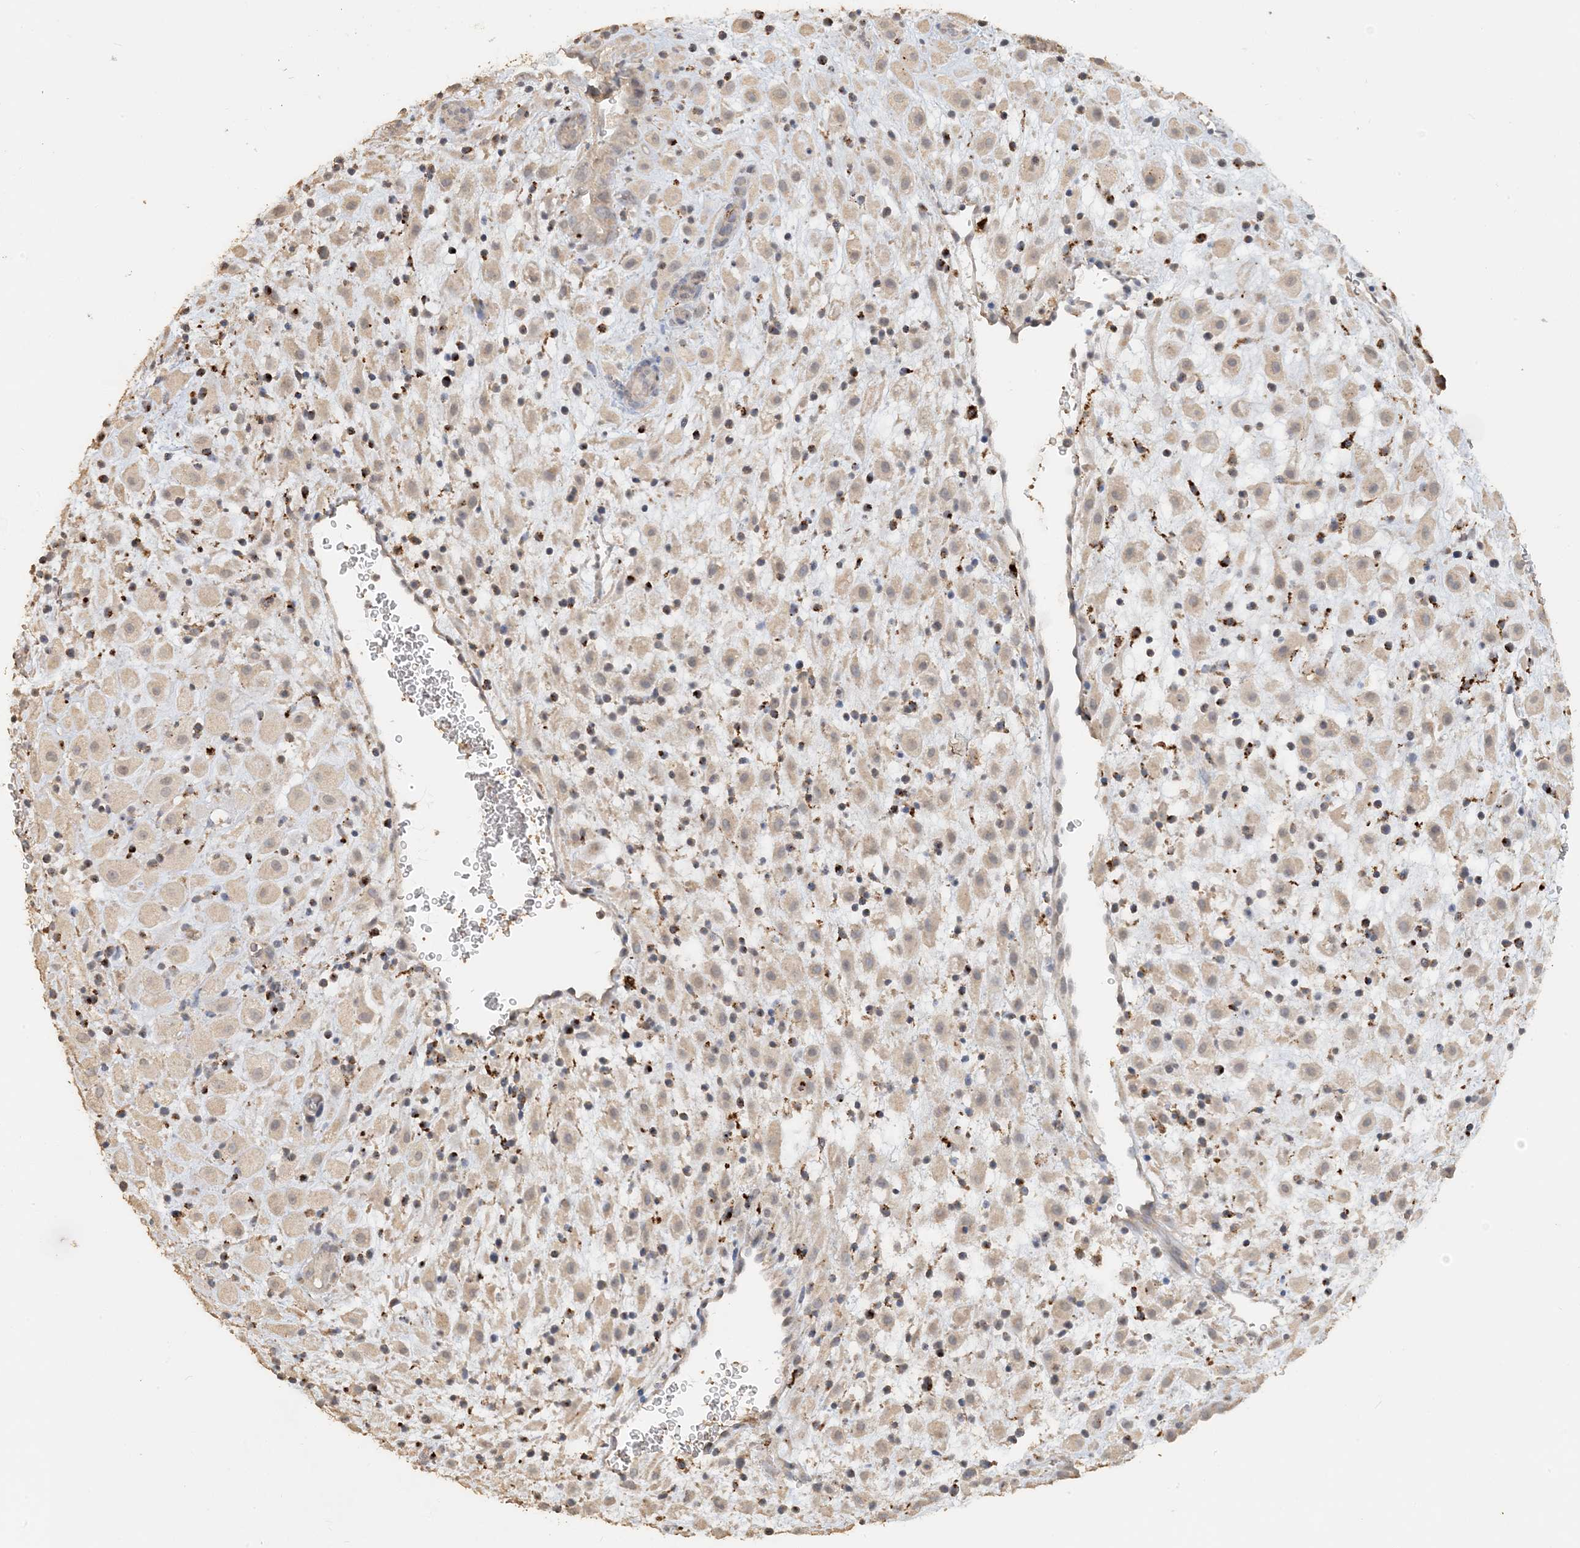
{"staining": {"intensity": "weak", "quantity": ">75%", "location": "cytoplasmic/membranous,nuclear"}, "tissue": "placenta", "cell_type": "Decidual cells", "image_type": "normal", "snomed": [{"axis": "morphology", "description": "Normal tissue, NOS"}, {"axis": "topography", "description": "Placenta"}], "caption": "Placenta stained with DAB IHC exhibits low levels of weak cytoplasmic/membranous,nuclear positivity in approximately >75% of decidual cells.", "gene": "SFMBT2", "patient": {"sex": "female", "age": 35}}